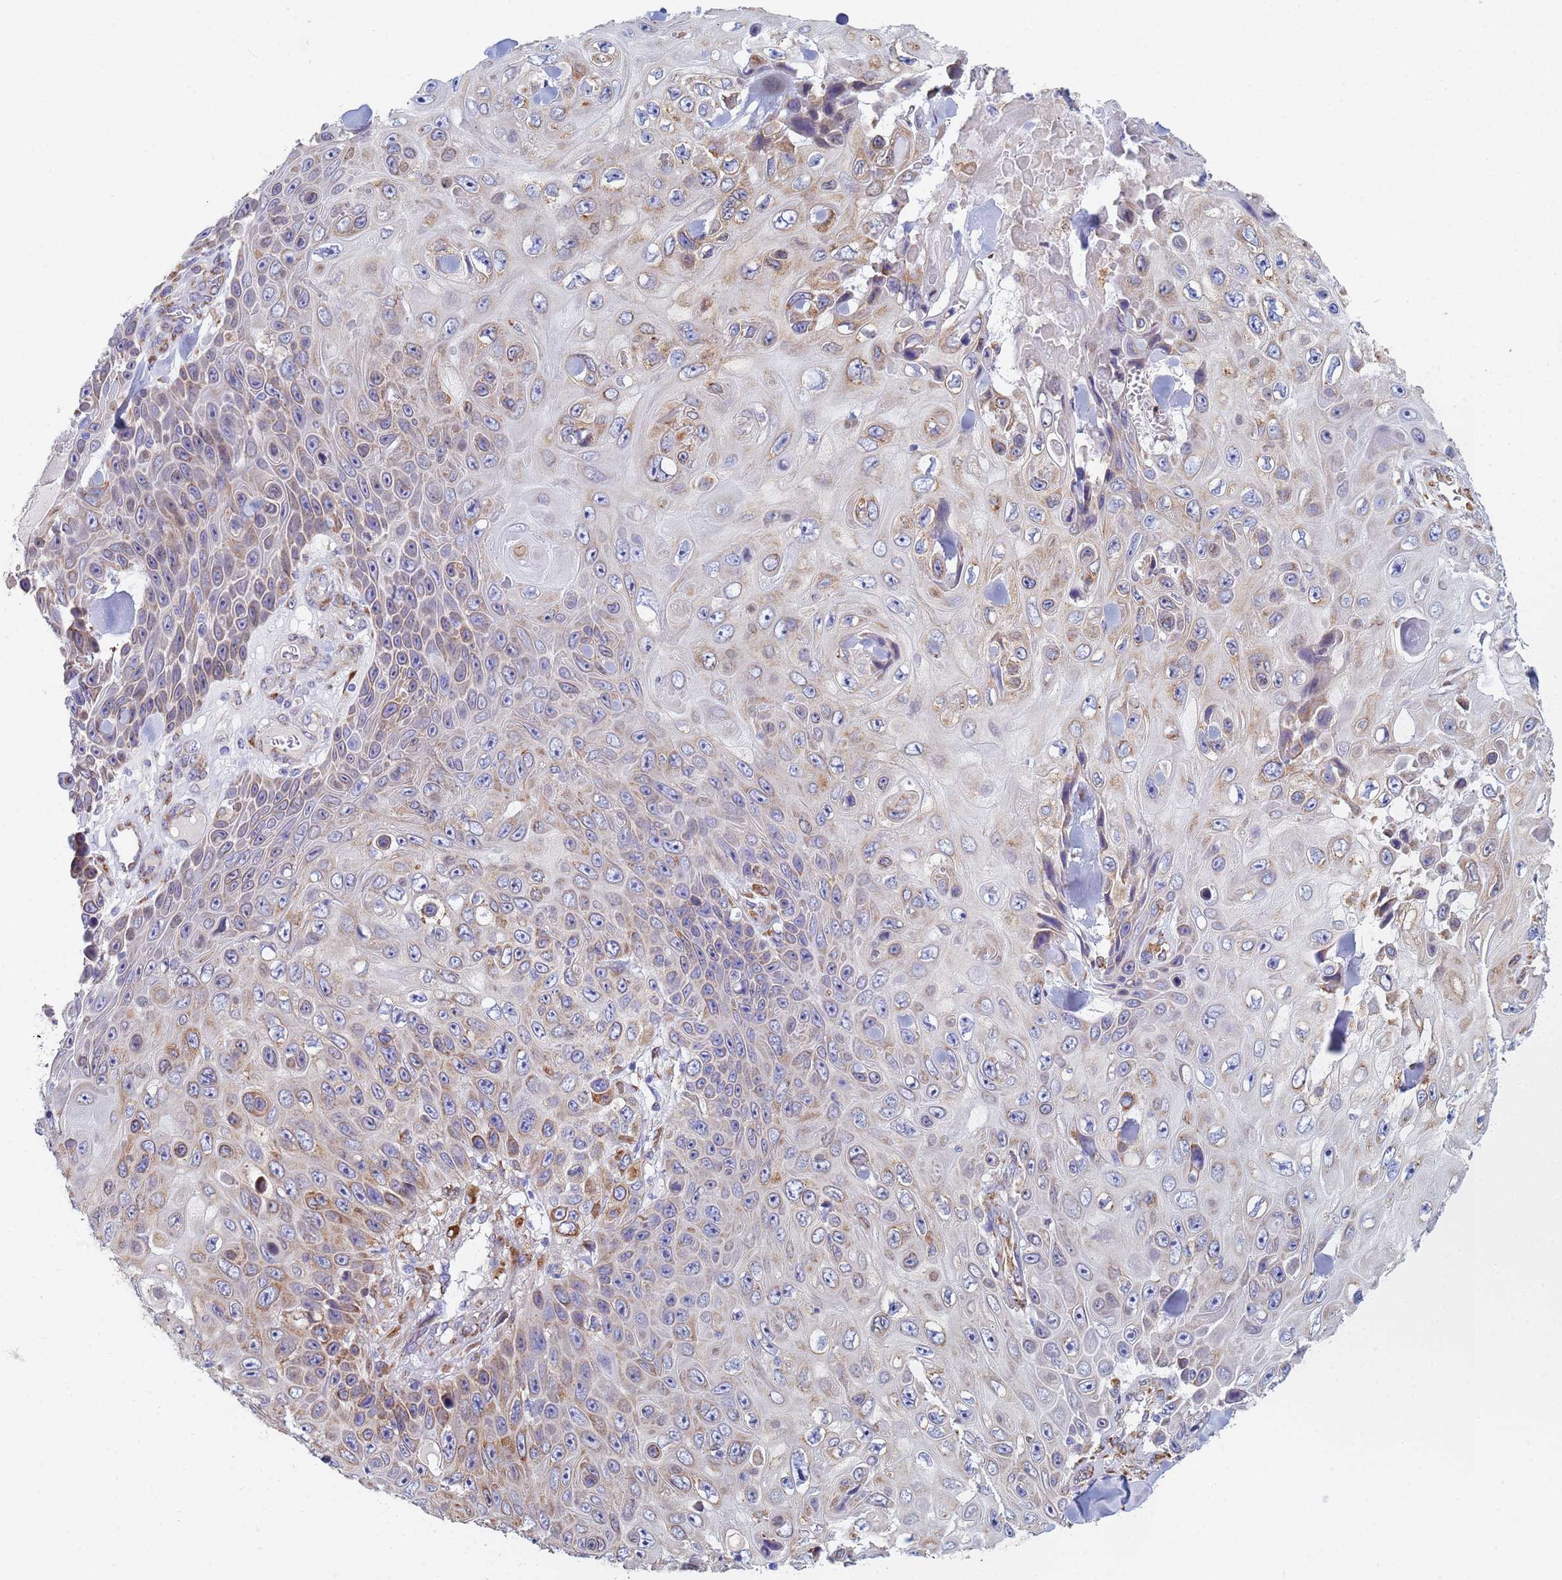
{"staining": {"intensity": "moderate", "quantity": "<25%", "location": "cytoplasmic/membranous"}, "tissue": "skin cancer", "cell_type": "Tumor cells", "image_type": "cancer", "snomed": [{"axis": "morphology", "description": "Squamous cell carcinoma, NOS"}, {"axis": "topography", "description": "Skin"}], "caption": "Tumor cells demonstrate low levels of moderate cytoplasmic/membranous positivity in about <25% of cells in human skin cancer (squamous cell carcinoma). (Brightfield microscopy of DAB IHC at high magnification).", "gene": "GDAP2", "patient": {"sex": "male", "age": 82}}